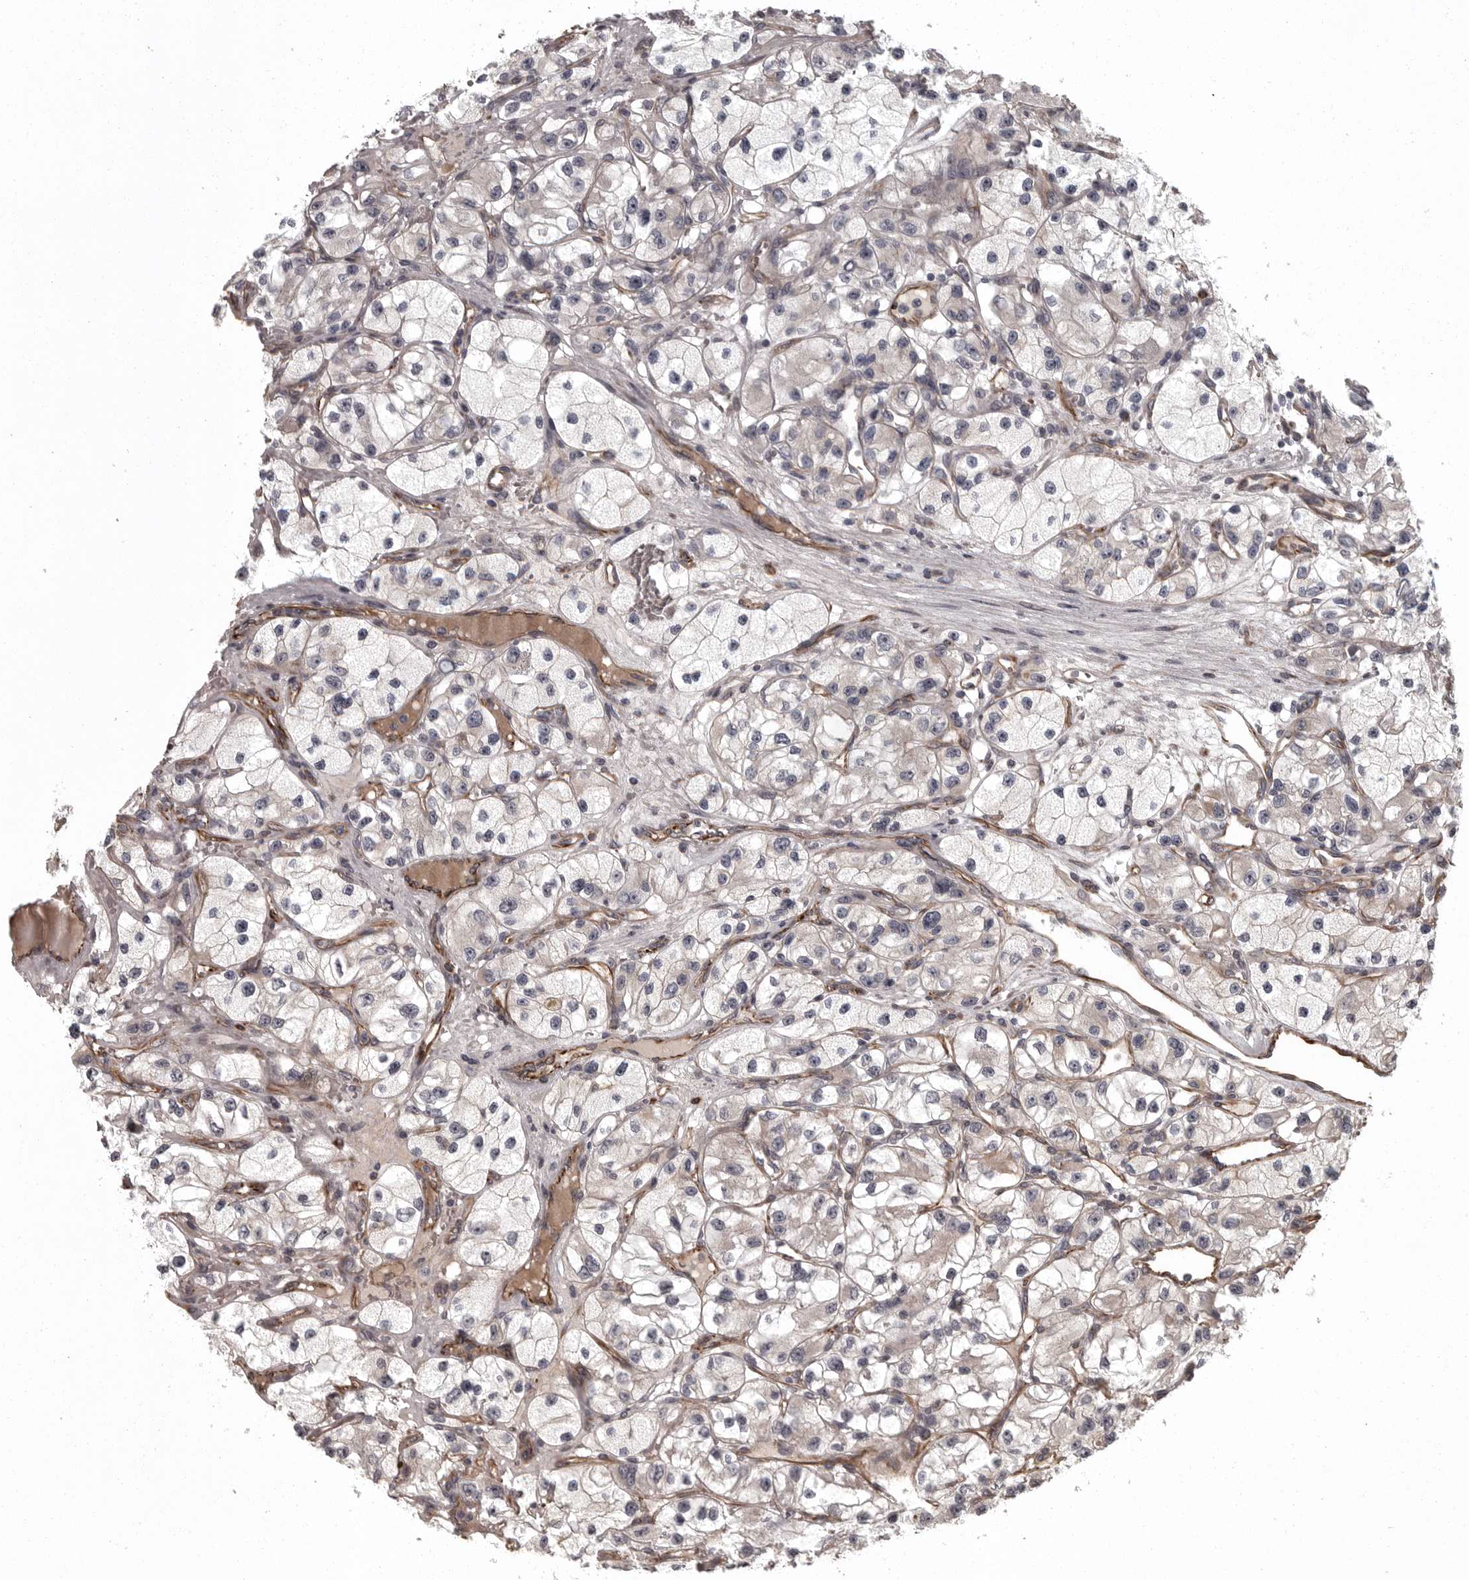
{"staining": {"intensity": "negative", "quantity": "none", "location": "none"}, "tissue": "renal cancer", "cell_type": "Tumor cells", "image_type": "cancer", "snomed": [{"axis": "morphology", "description": "Adenocarcinoma, NOS"}, {"axis": "topography", "description": "Kidney"}], "caption": "Tumor cells show no significant expression in renal cancer.", "gene": "FAAP100", "patient": {"sex": "female", "age": 57}}